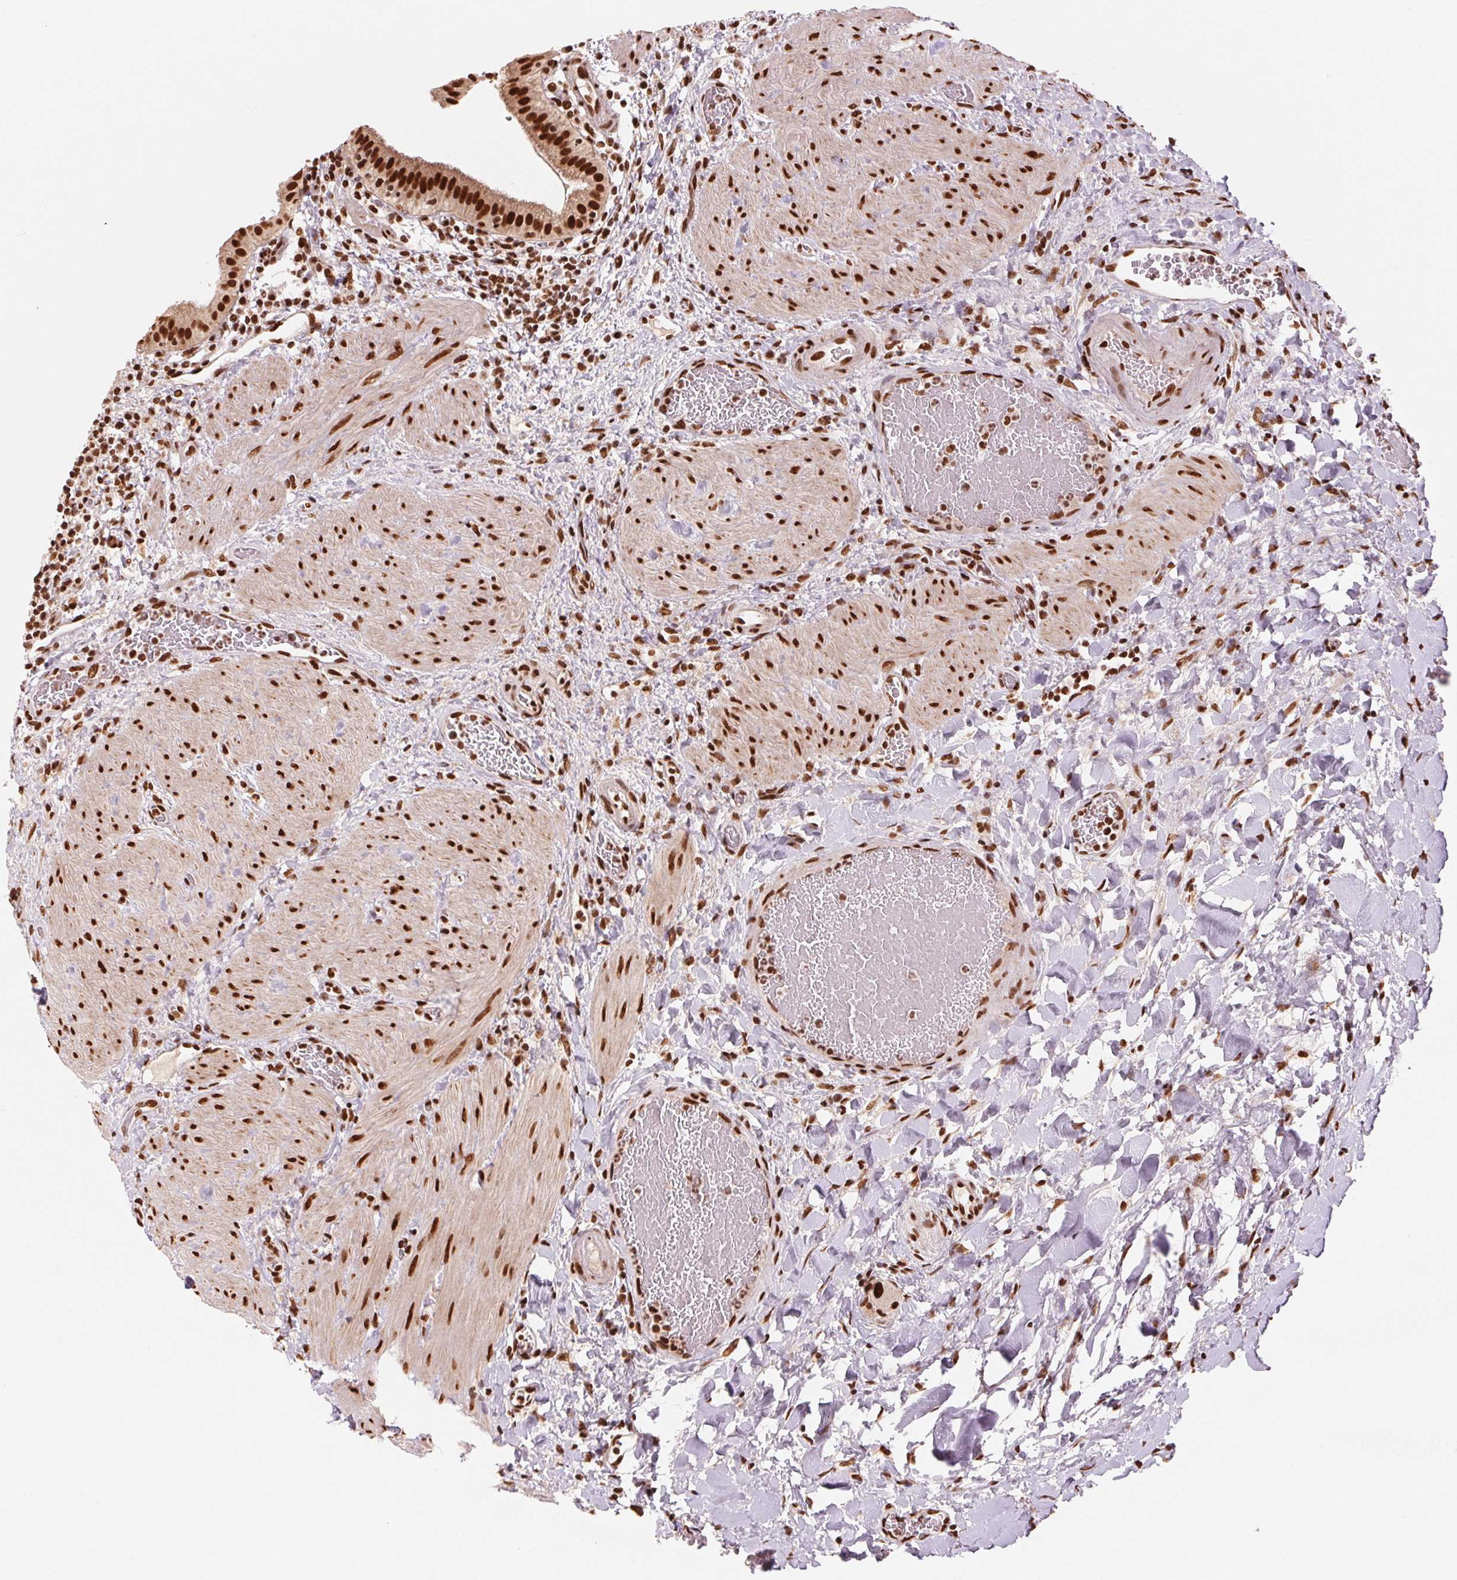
{"staining": {"intensity": "strong", "quantity": ">75%", "location": "nuclear"}, "tissue": "gallbladder", "cell_type": "Glandular cells", "image_type": "normal", "snomed": [{"axis": "morphology", "description": "Normal tissue, NOS"}, {"axis": "topography", "description": "Gallbladder"}], "caption": "This micrograph shows immunohistochemistry staining of normal gallbladder, with high strong nuclear expression in about >75% of glandular cells.", "gene": "TTLL9", "patient": {"sex": "male", "age": 26}}